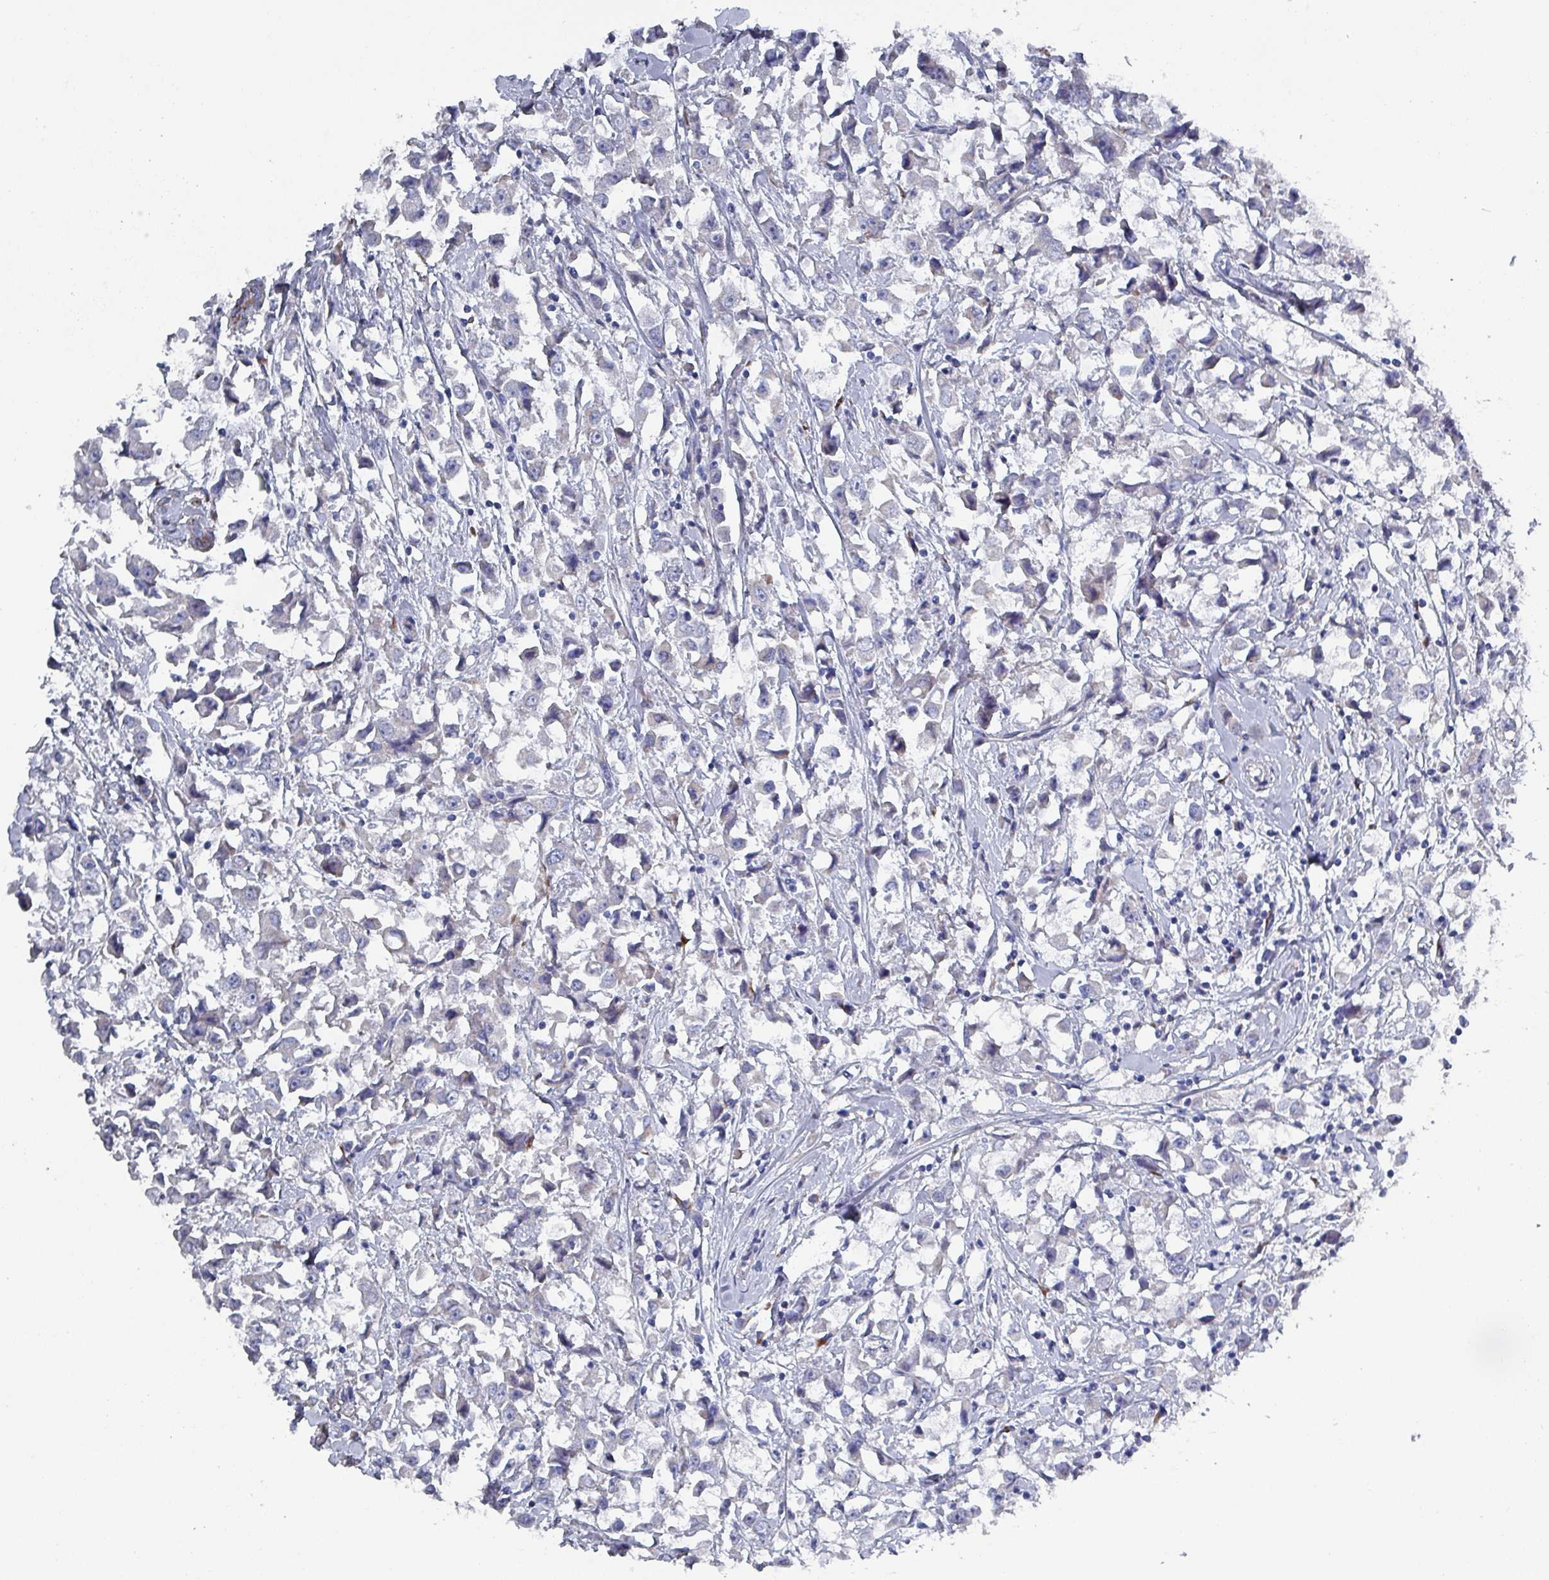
{"staining": {"intensity": "negative", "quantity": "none", "location": "none"}, "tissue": "breast cancer", "cell_type": "Tumor cells", "image_type": "cancer", "snomed": [{"axis": "morphology", "description": "Duct carcinoma"}, {"axis": "topography", "description": "Breast"}], "caption": "The immunohistochemistry image has no significant staining in tumor cells of breast cancer (intraductal carcinoma) tissue.", "gene": "DRD5", "patient": {"sex": "female", "age": 61}}